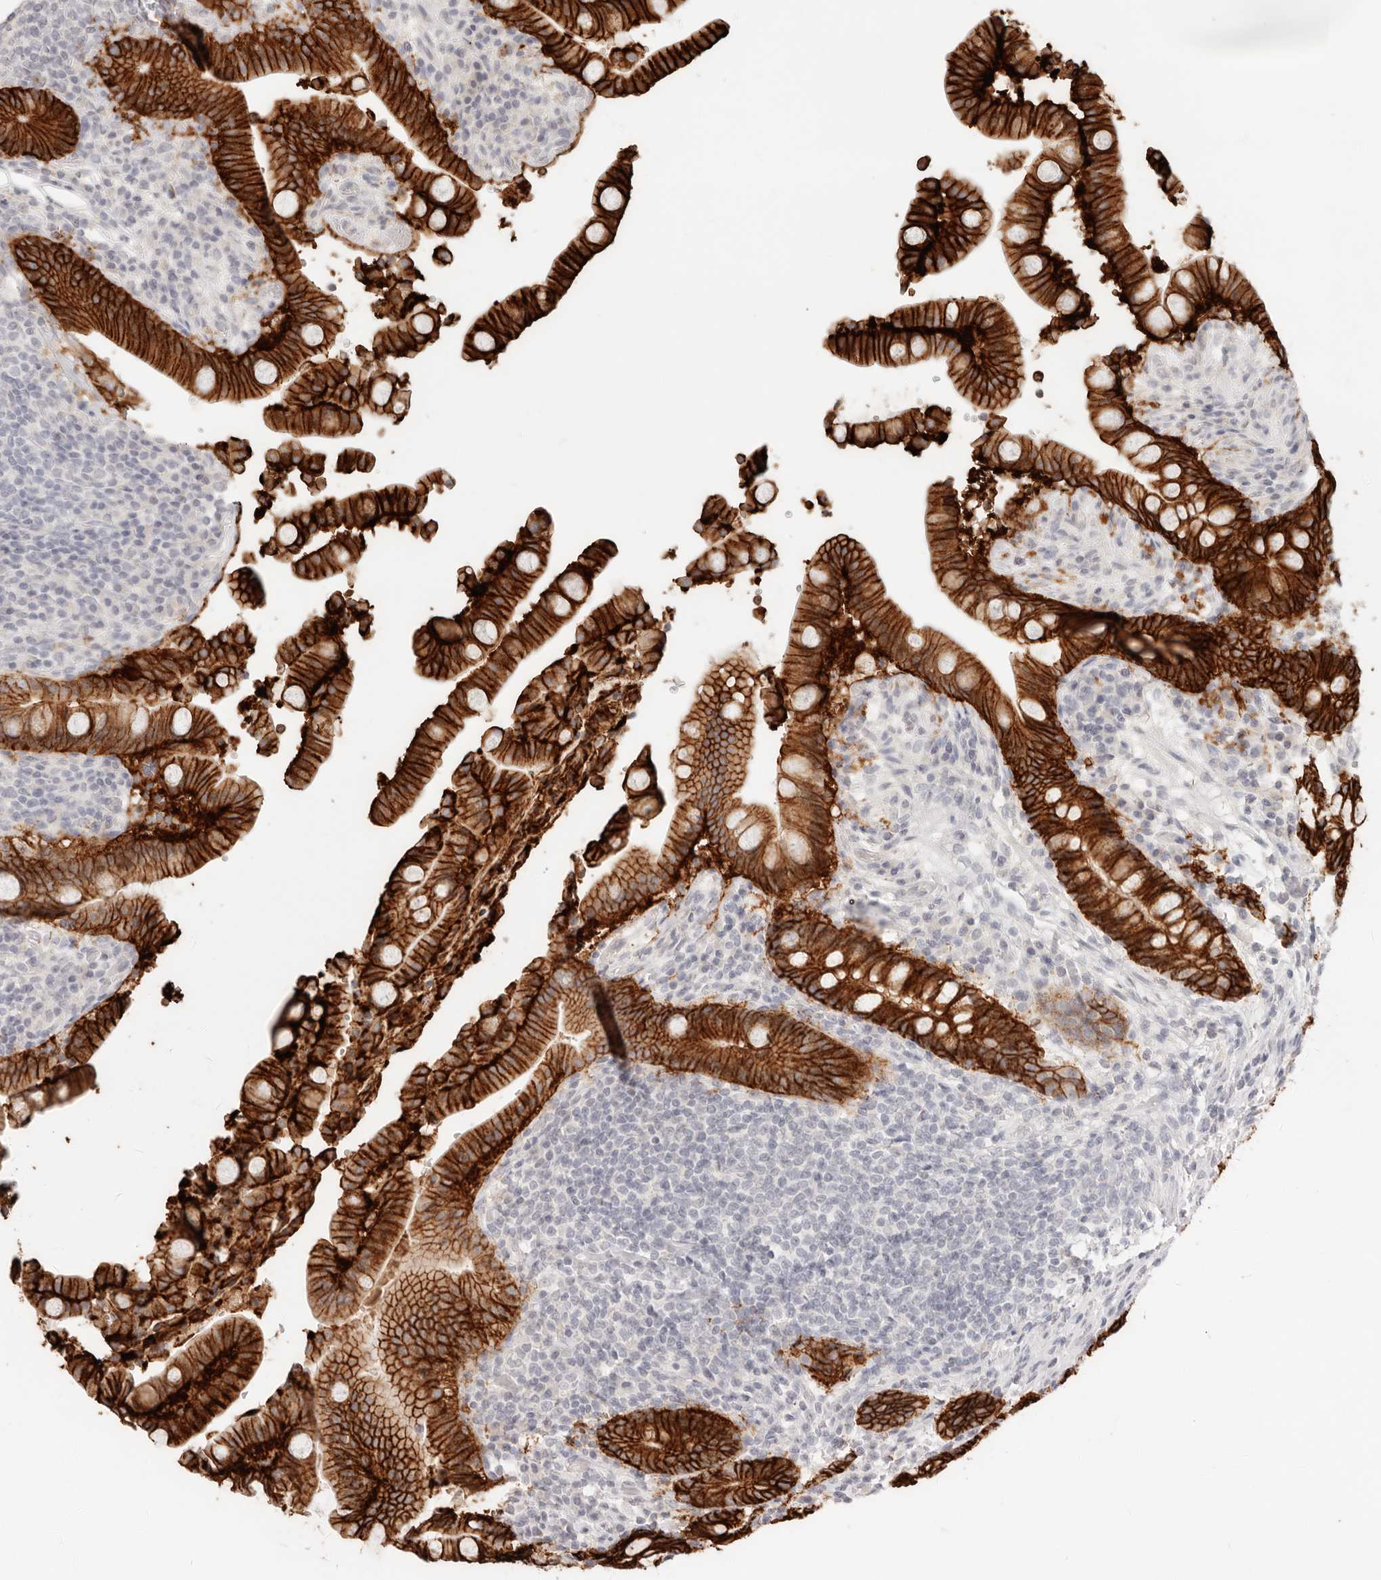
{"staining": {"intensity": "negative", "quantity": "none", "location": "none"}, "tissue": "colon", "cell_type": "Endothelial cells", "image_type": "normal", "snomed": [{"axis": "morphology", "description": "Normal tissue, NOS"}, {"axis": "topography", "description": "Colon"}], "caption": "Immunohistochemistry (IHC) of normal colon demonstrates no staining in endothelial cells. (DAB immunohistochemistry, high magnification).", "gene": "EPCAM", "patient": {"sex": "male", "age": 73}}